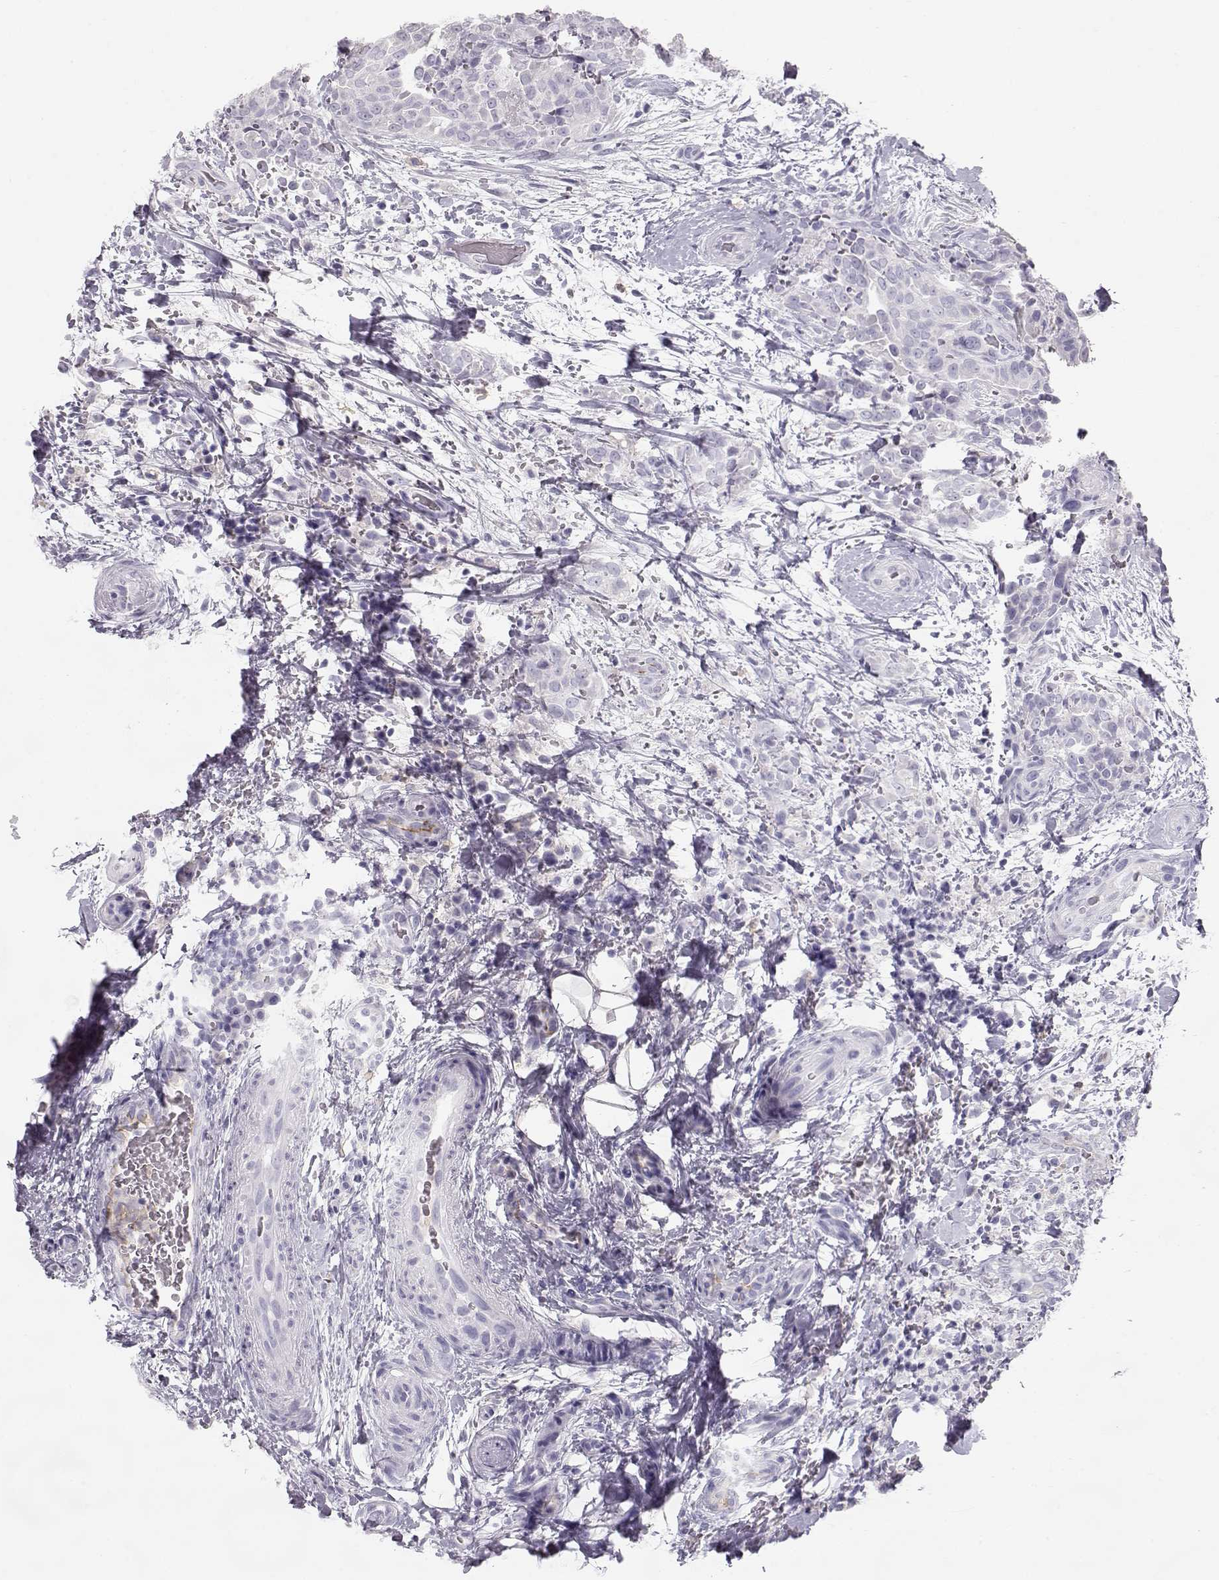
{"staining": {"intensity": "negative", "quantity": "none", "location": "none"}, "tissue": "thyroid cancer", "cell_type": "Tumor cells", "image_type": "cancer", "snomed": [{"axis": "morphology", "description": "Papillary adenocarcinoma, NOS"}, {"axis": "topography", "description": "Thyroid gland"}], "caption": "Tumor cells are negative for protein expression in human thyroid papillary adenocarcinoma.", "gene": "MIP", "patient": {"sex": "male", "age": 61}}